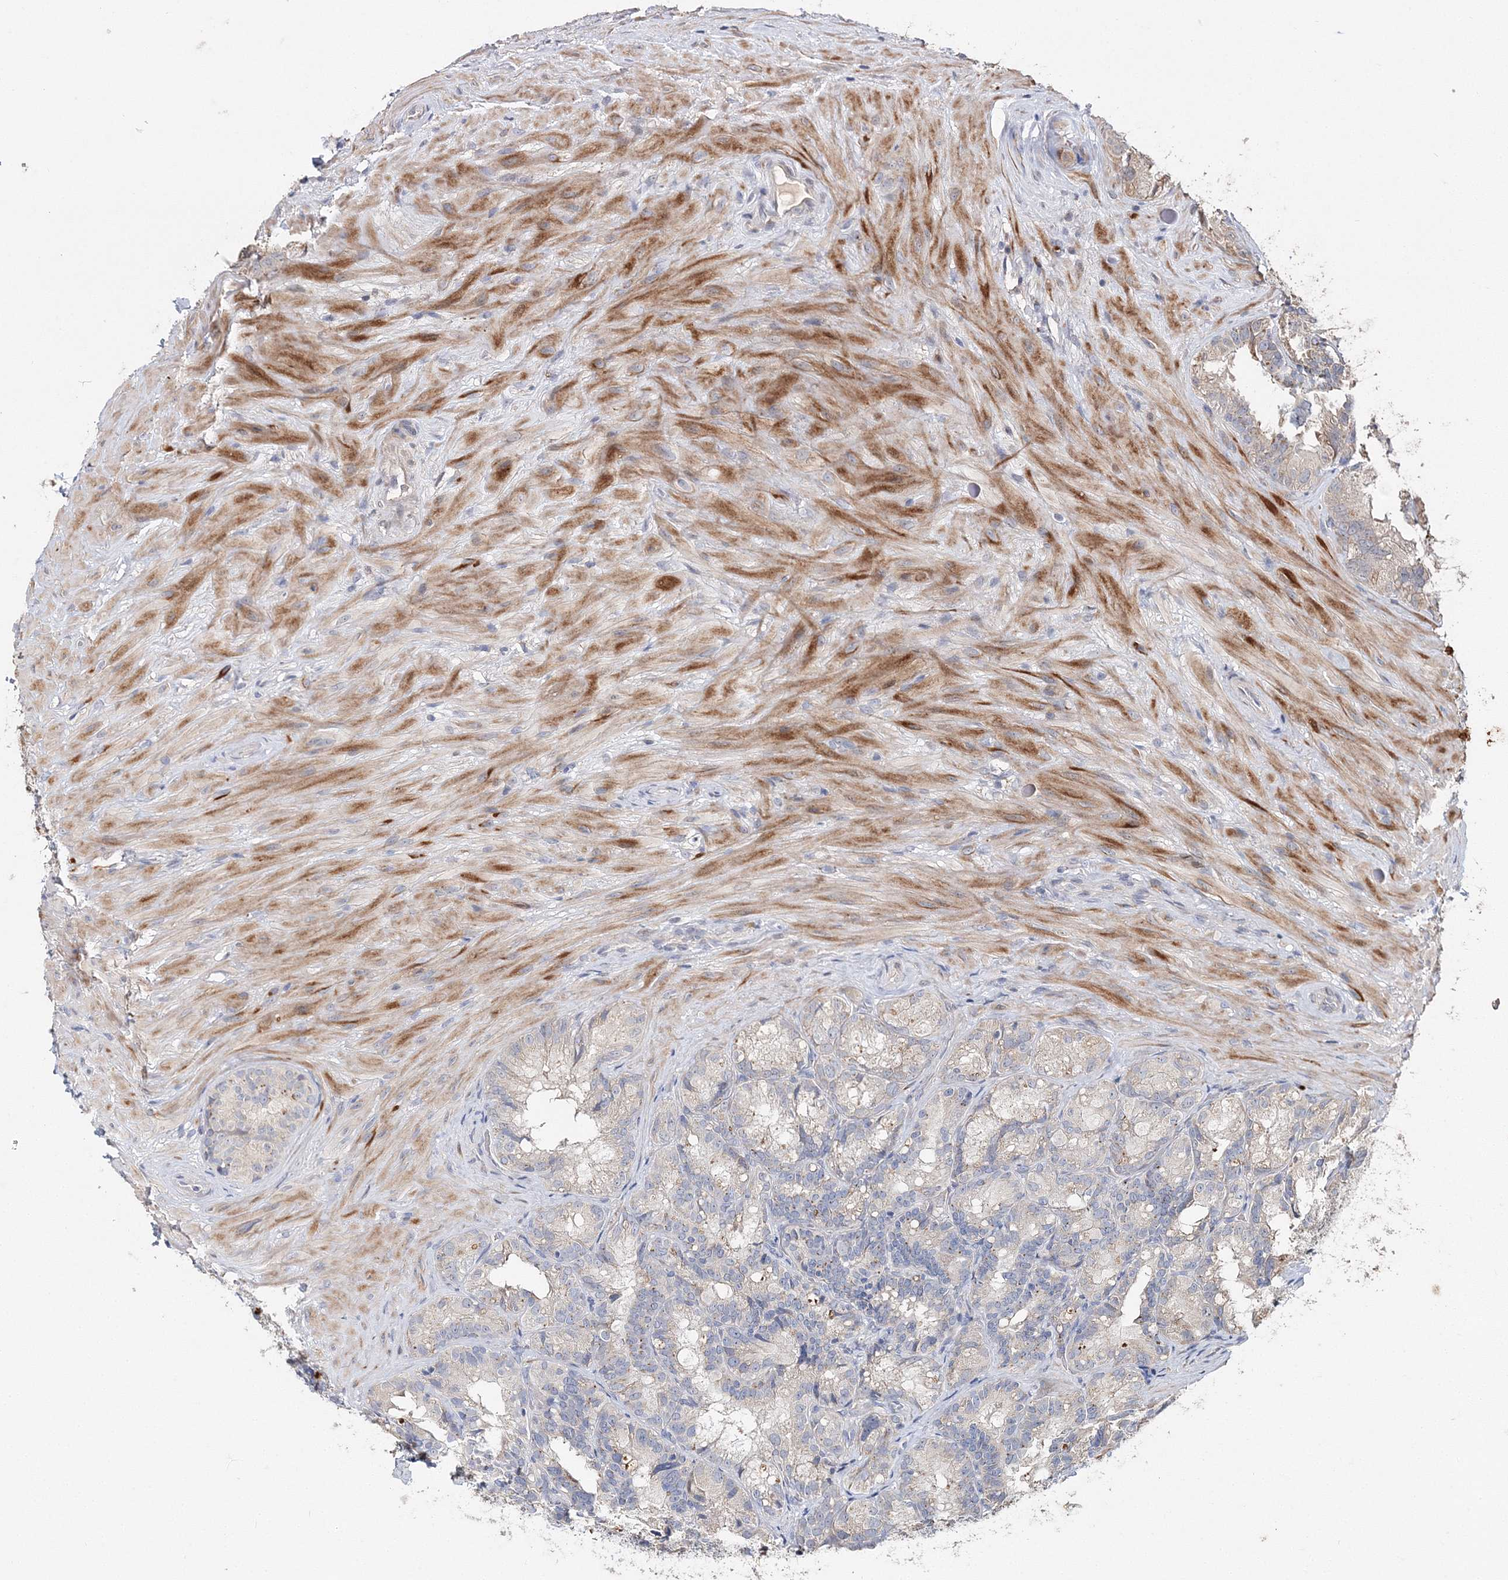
{"staining": {"intensity": "negative", "quantity": "none", "location": "none"}, "tissue": "seminal vesicle", "cell_type": "Glandular cells", "image_type": "normal", "snomed": [{"axis": "morphology", "description": "Normal tissue, NOS"}, {"axis": "topography", "description": "Seminal veicle"}], "caption": "Protein analysis of unremarkable seminal vesicle reveals no significant positivity in glandular cells.", "gene": "GJB5", "patient": {"sex": "male", "age": 60}}